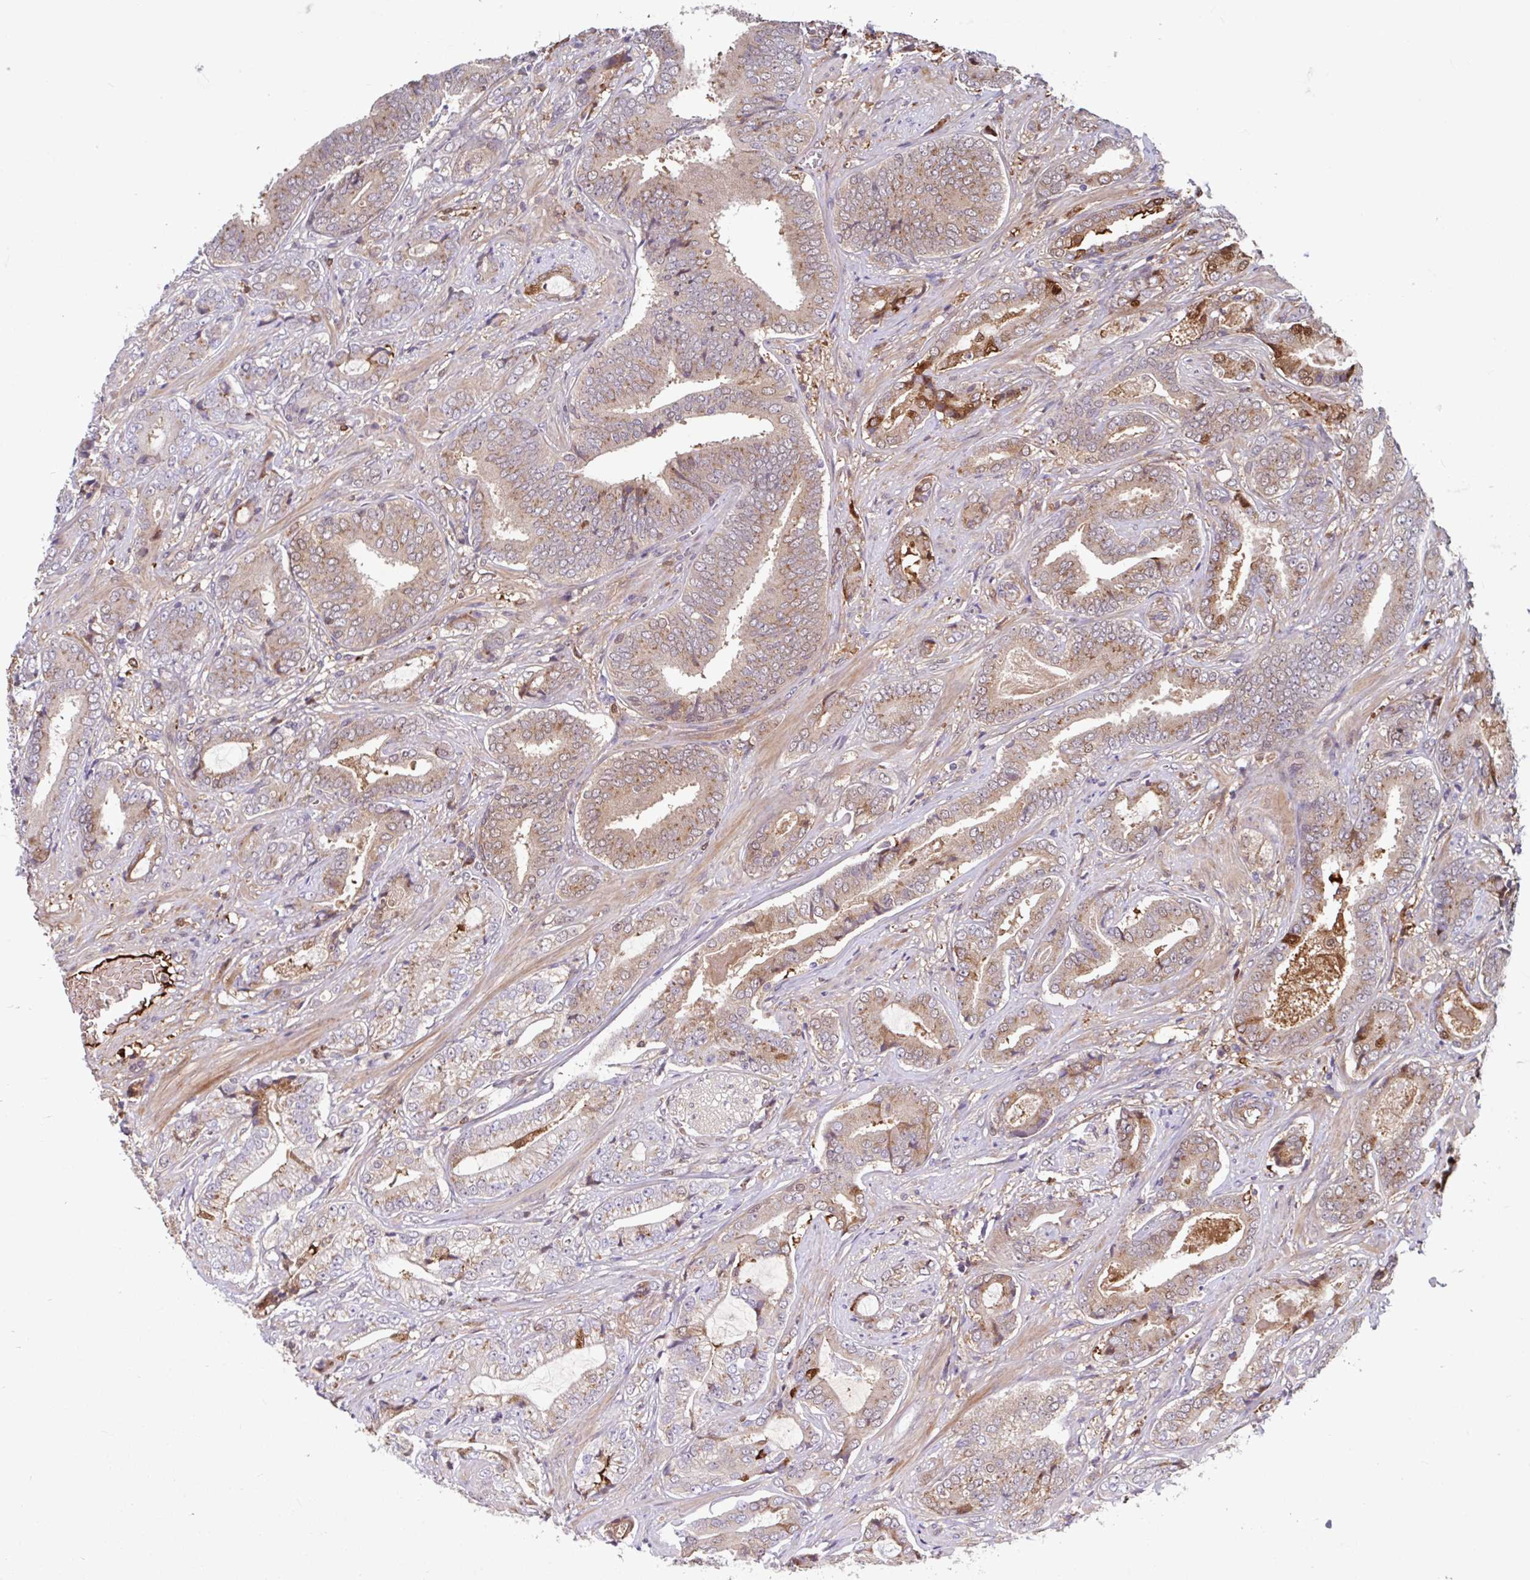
{"staining": {"intensity": "moderate", "quantity": "25%-75%", "location": "cytoplasmic/membranous"}, "tissue": "prostate cancer", "cell_type": "Tumor cells", "image_type": "cancer", "snomed": [{"axis": "morphology", "description": "Adenocarcinoma, High grade"}, {"axis": "topography", "description": "Prostate"}], "caption": "Human prostate cancer stained with a protein marker shows moderate staining in tumor cells.", "gene": "BLVRA", "patient": {"sex": "male", "age": 62}}